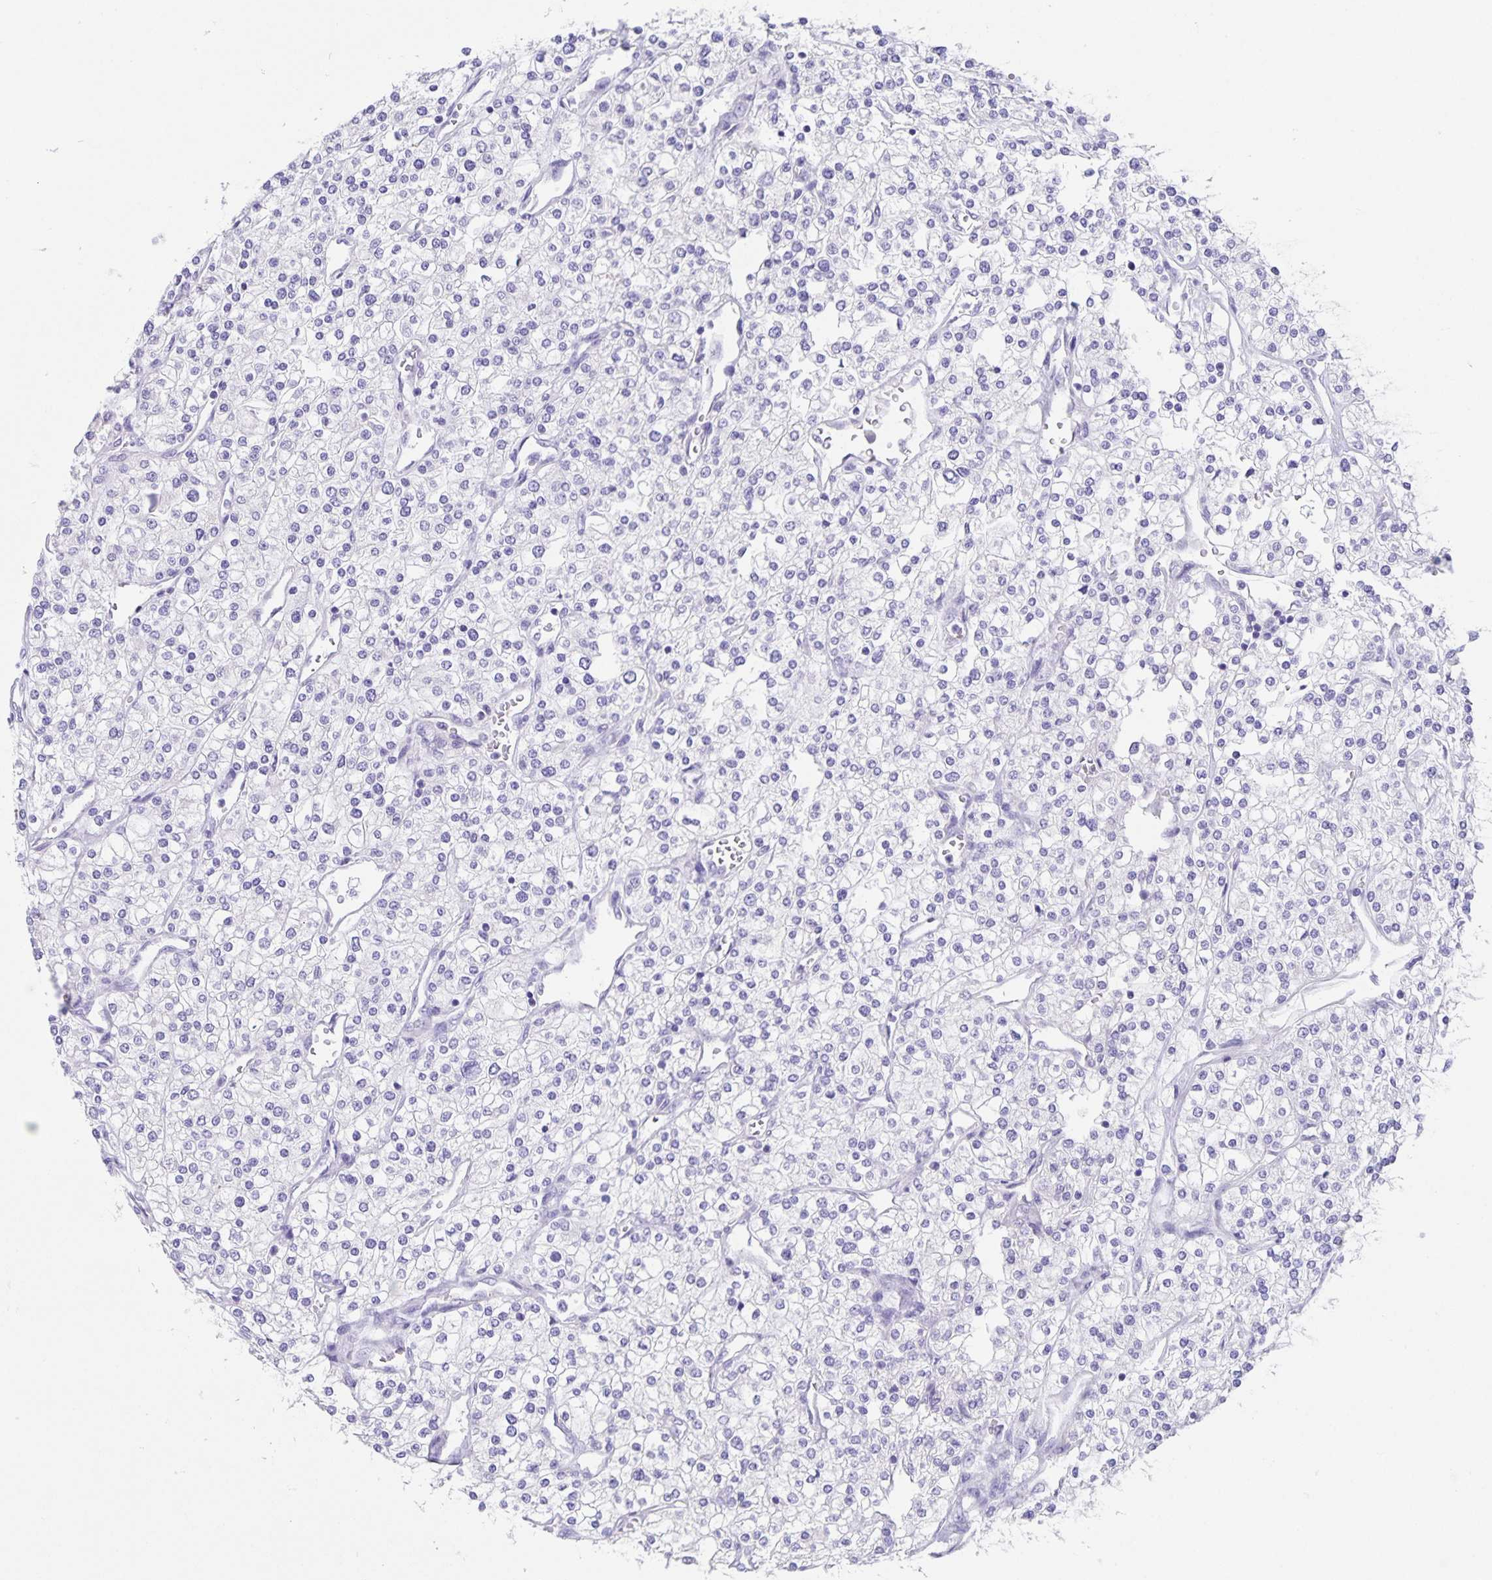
{"staining": {"intensity": "negative", "quantity": "none", "location": "none"}, "tissue": "renal cancer", "cell_type": "Tumor cells", "image_type": "cancer", "snomed": [{"axis": "morphology", "description": "Adenocarcinoma, NOS"}, {"axis": "topography", "description": "Kidney"}], "caption": "Tumor cells show no significant protein expression in adenocarcinoma (renal).", "gene": "UBQLN3", "patient": {"sex": "male", "age": 80}}